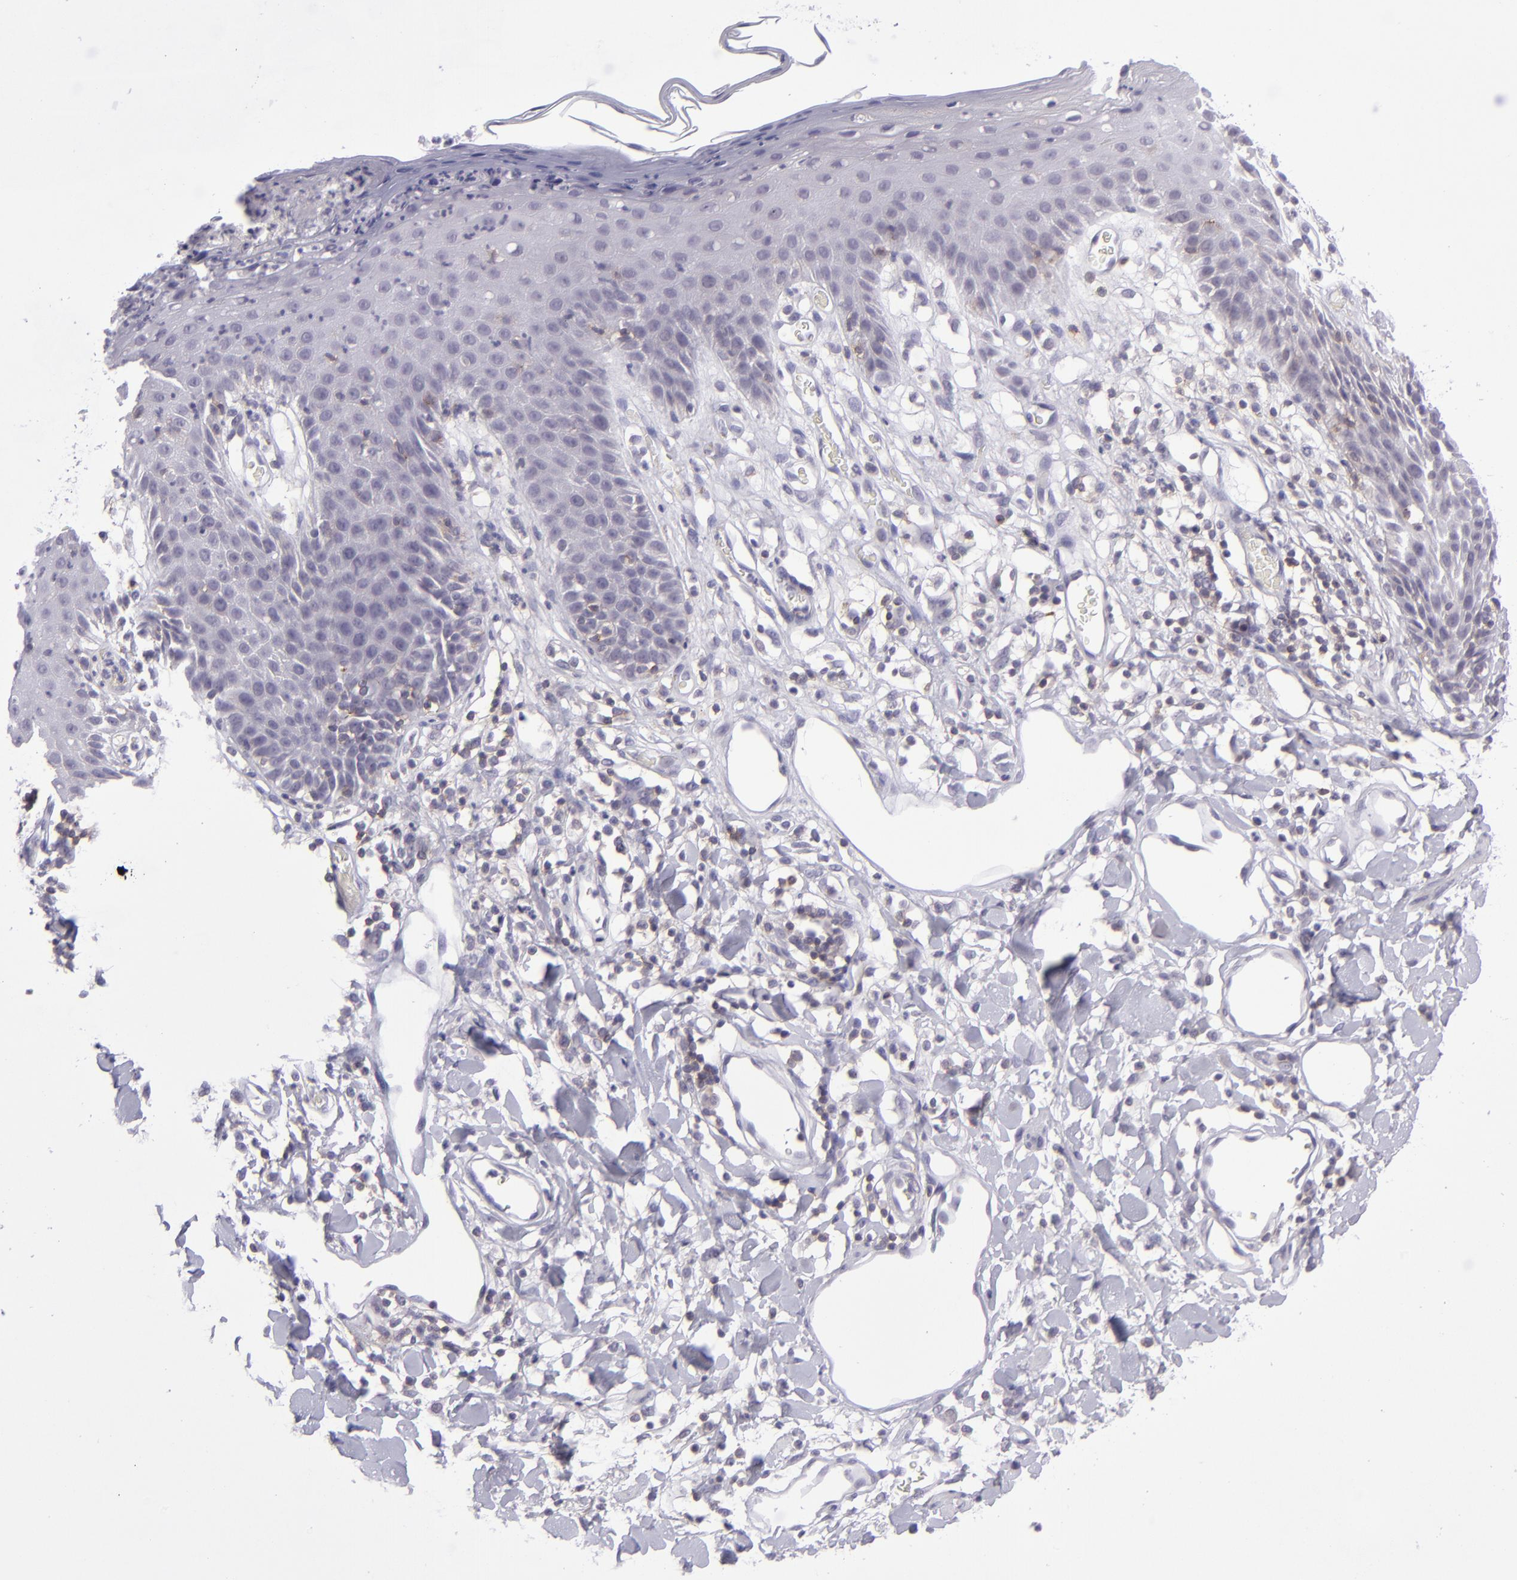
{"staining": {"intensity": "negative", "quantity": "none", "location": "none"}, "tissue": "skin", "cell_type": "Epidermal cells", "image_type": "normal", "snomed": [{"axis": "morphology", "description": "Normal tissue, NOS"}, {"axis": "topography", "description": "Vulva"}, {"axis": "topography", "description": "Peripheral nerve tissue"}], "caption": "IHC histopathology image of unremarkable skin: skin stained with DAB displays no significant protein positivity in epidermal cells. The staining is performed using DAB (3,3'-diaminobenzidine) brown chromogen with nuclei counter-stained in using hematoxylin.", "gene": "CD48", "patient": {"sex": "female", "age": 68}}